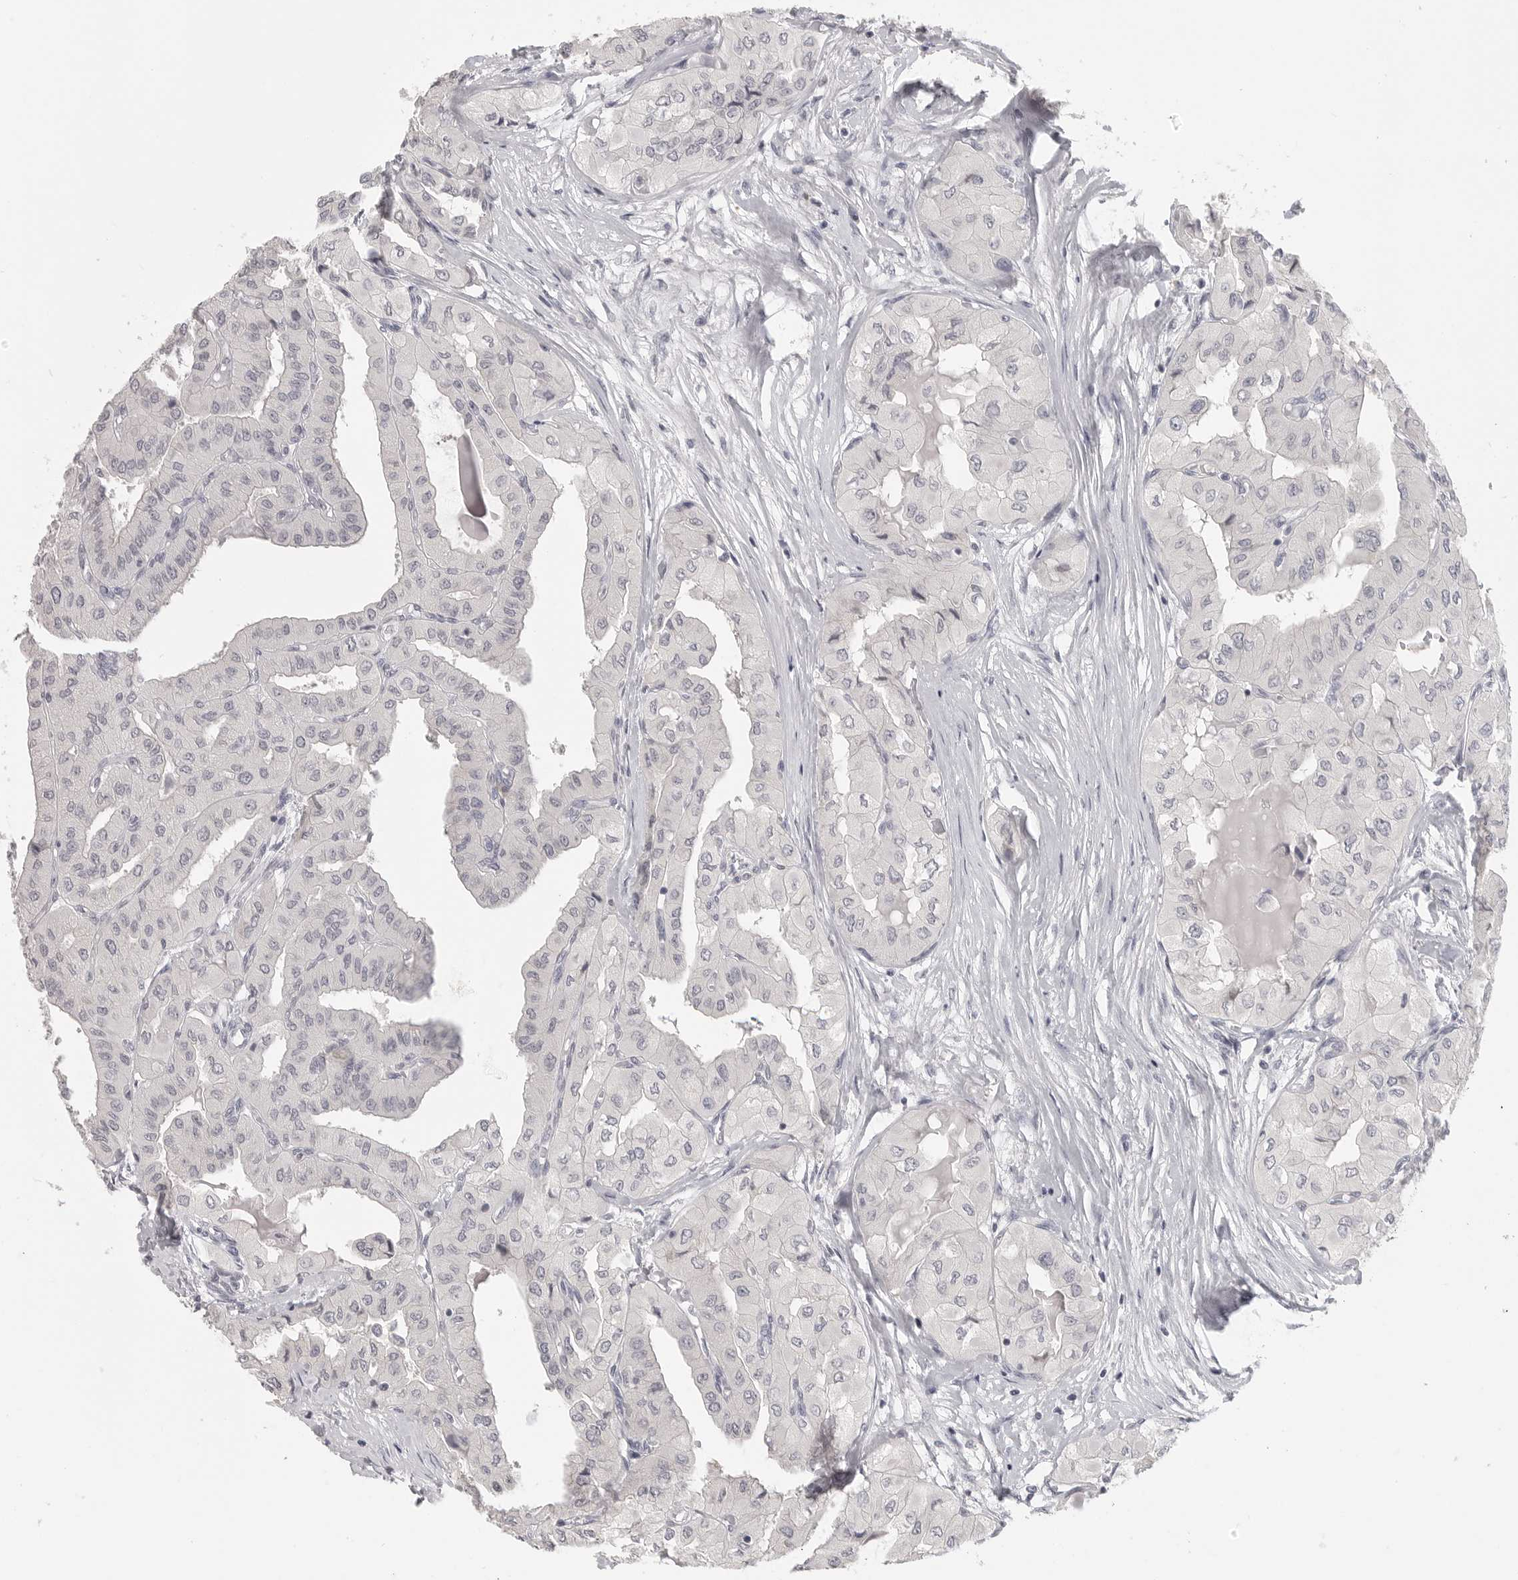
{"staining": {"intensity": "negative", "quantity": "none", "location": "none"}, "tissue": "thyroid cancer", "cell_type": "Tumor cells", "image_type": "cancer", "snomed": [{"axis": "morphology", "description": "Papillary adenocarcinoma, NOS"}, {"axis": "topography", "description": "Thyroid gland"}], "caption": "DAB immunohistochemical staining of thyroid cancer demonstrates no significant staining in tumor cells. The staining is performed using DAB (3,3'-diaminobenzidine) brown chromogen with nuclei counter-stained in using hematoxylin.", "gene": "HMGCS2", "patient": {"sex": "female", "age": 59}}